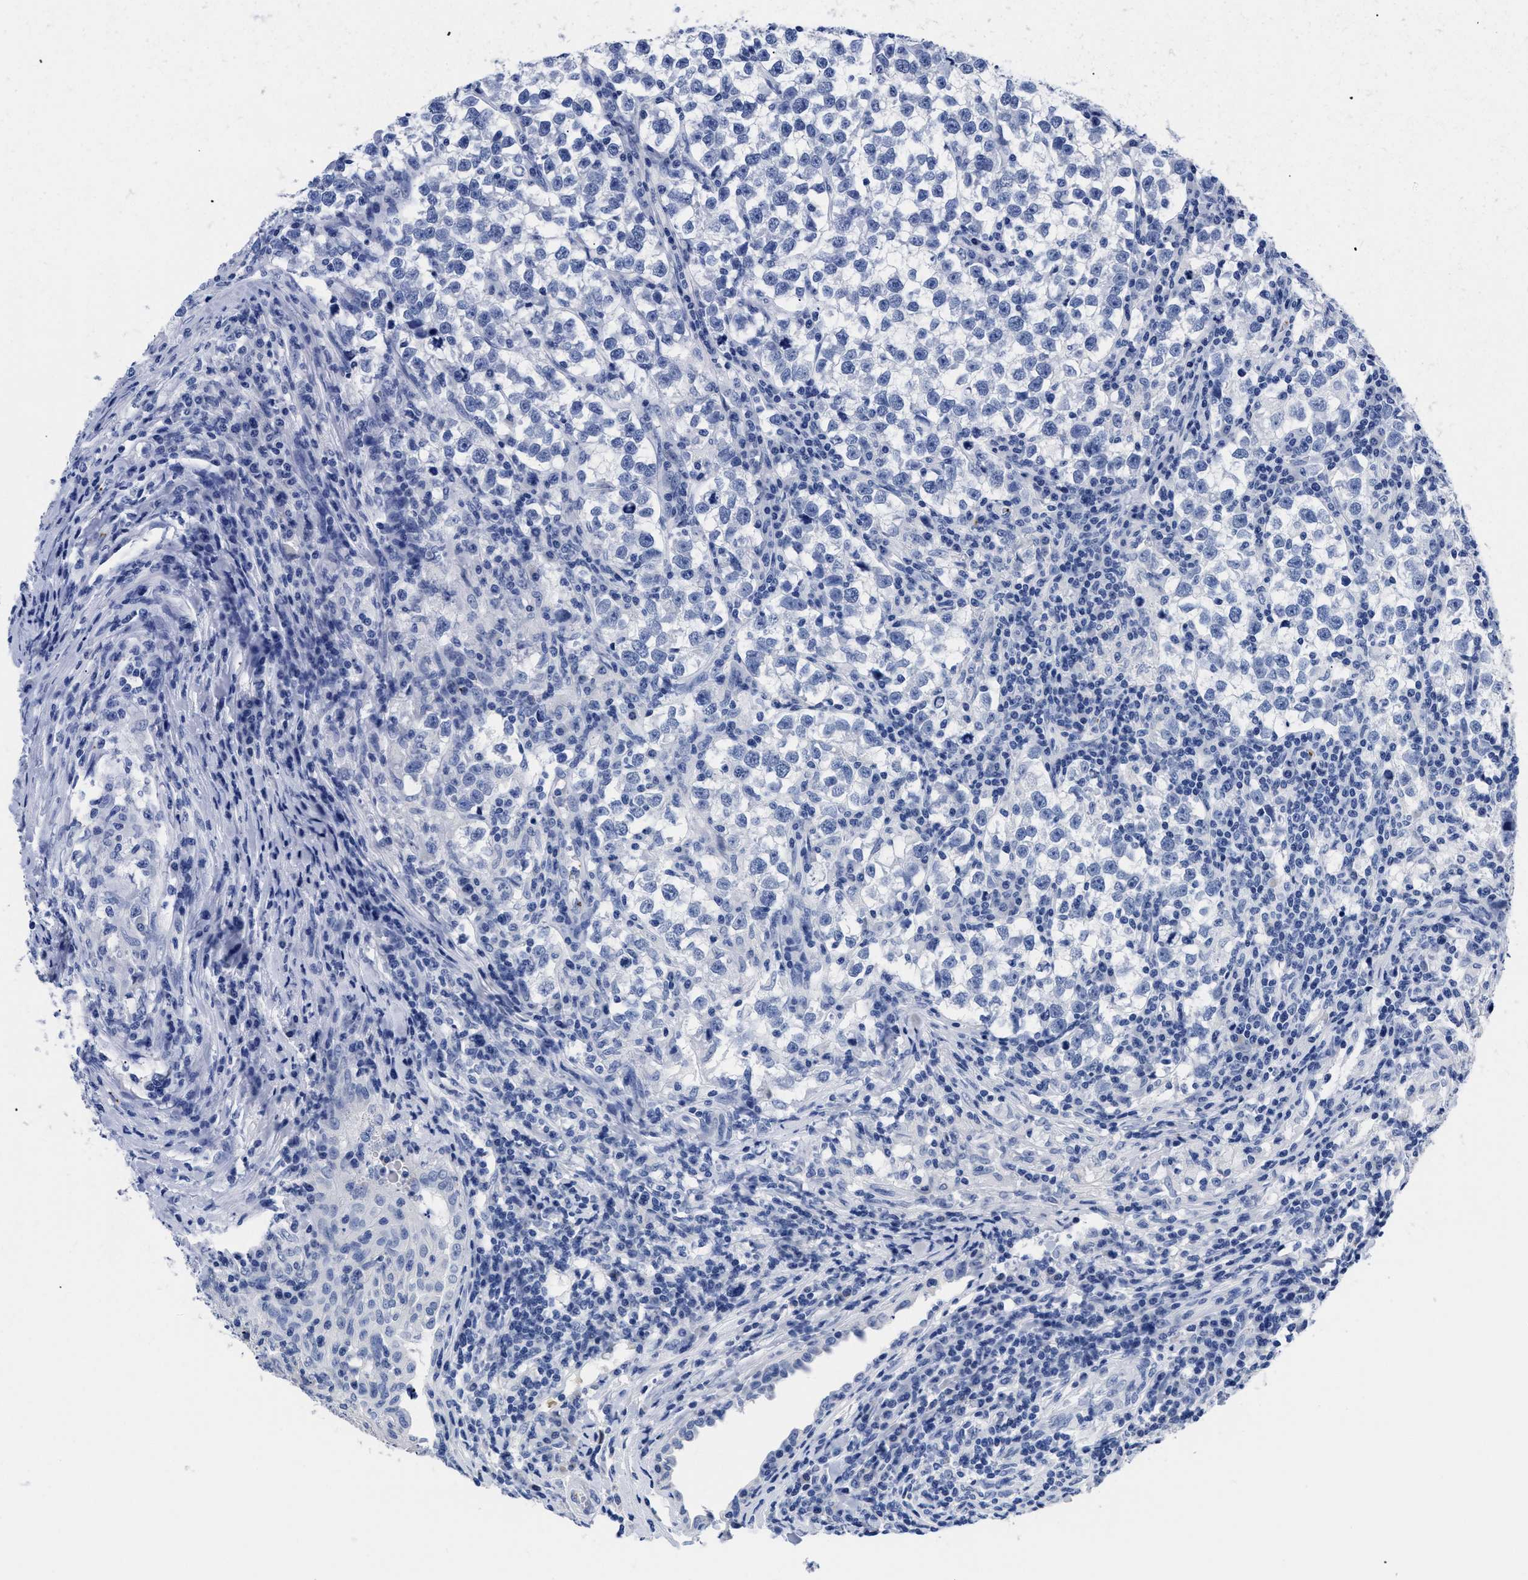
{"staining": {"intensity": "negative", "quantity": "none", "location": "none"}, "tissue": "testis cancer", "cell_type": "Tumor cells", "image_type": "cancer", "snomed": [{"axis": "morphology", "description": "Normal tissue, NOS"}, {"axis": "morphology", "description": "Seminoma, NOS"}, {"axis": "topography", "description": "Testis"}], "caption": "Protein analysis of testis cancer reveals no significant staining in tumor cells. The staining is performed using DAB (3,3'-diaminobenzidine) brown chromogen with nuclei counter-stained in using hematoxylin.", "gene": "TREML1", "patient": {"sex": "male", "age": 43}}